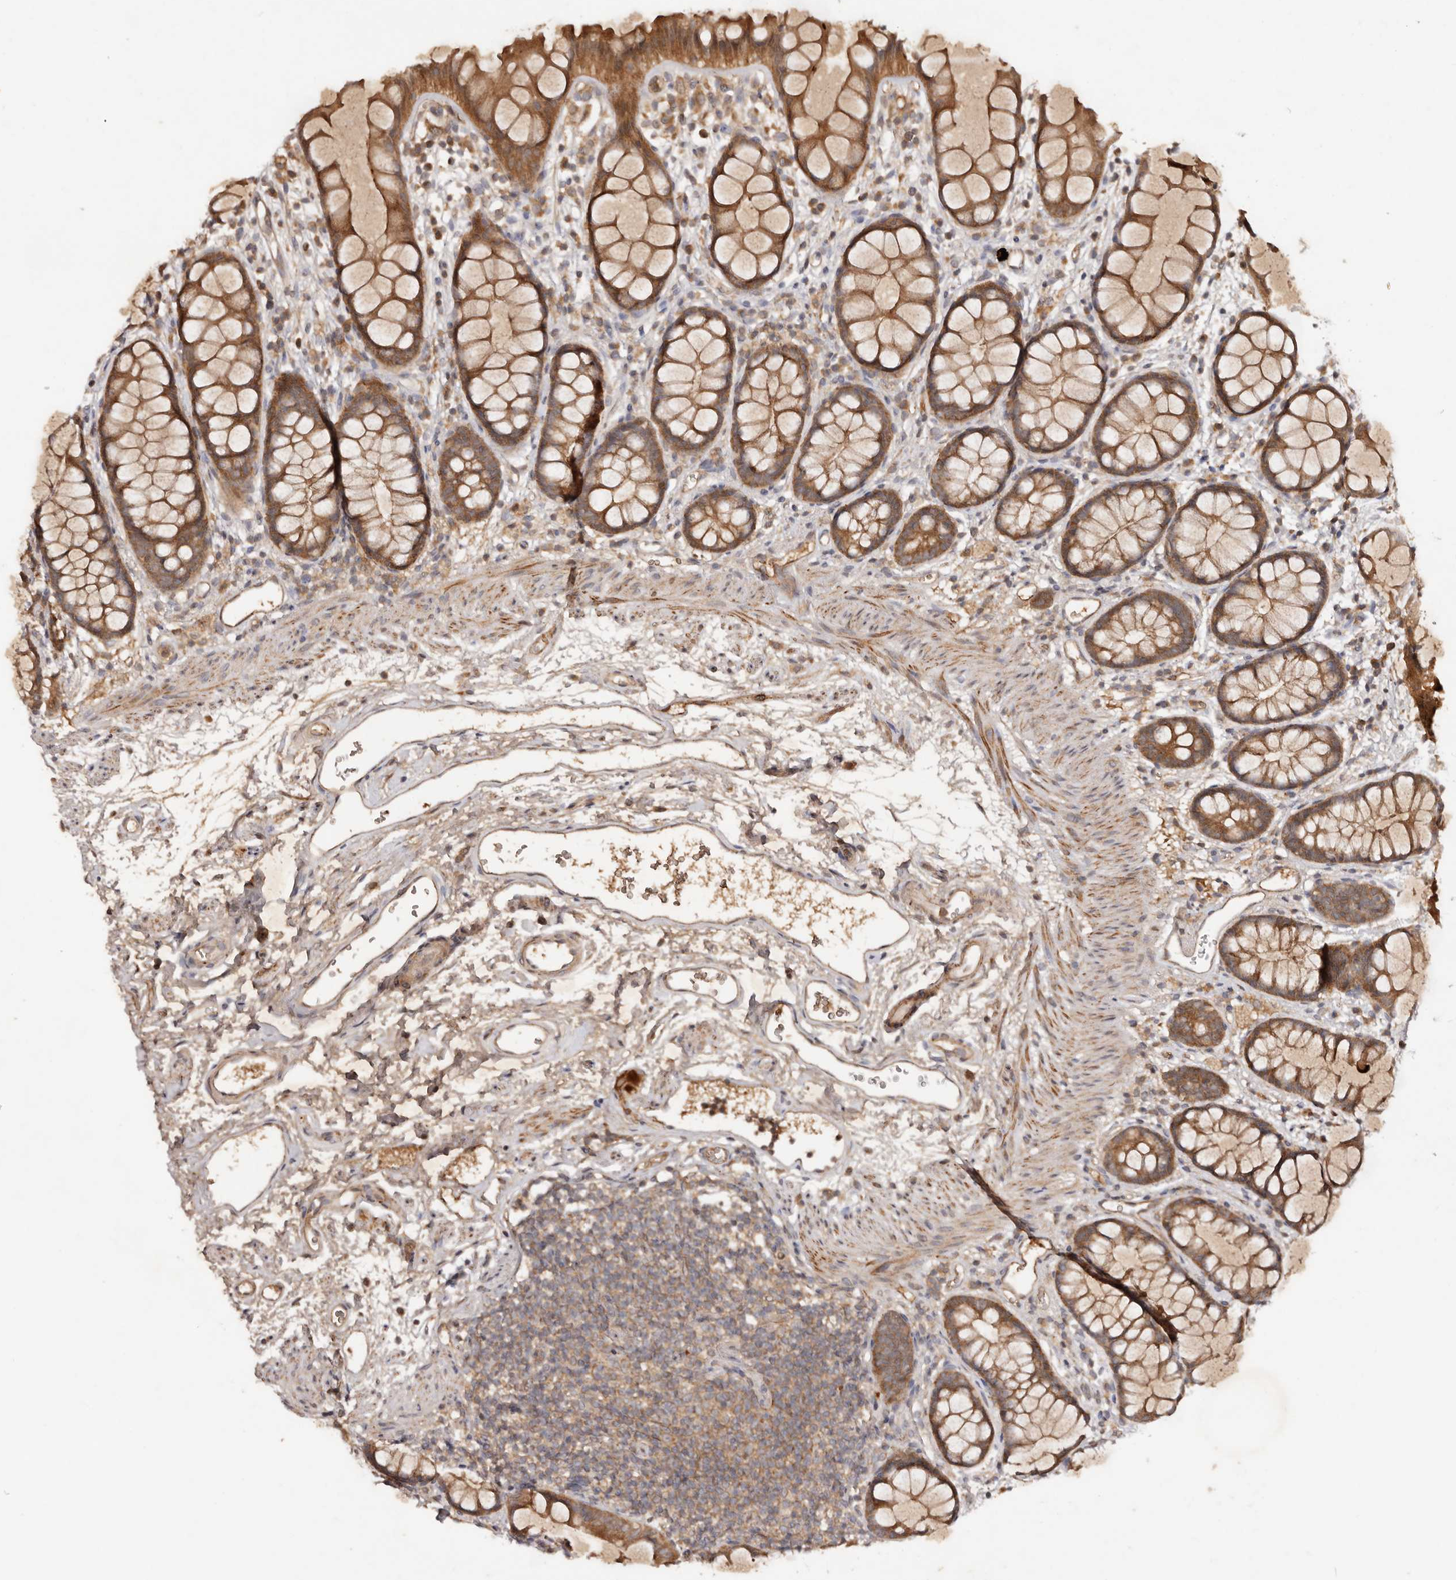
{"staining": {"intensity": "moderate", "quantity": ">75%", "location": "cytoplasmic/membranous"}, "tissue": "rectum", "cell_type": "Glandular cells", "image_type": "normal", "snomed": [{"axis": "morphology", "description": "Normal tissue, NOS"}, {"axis": "topography", "description": "Rectum"}], "caption": "Immunohistochemical staining of benign human rectum reveals medium levels of moderate cytoplasmic/membranous expression in about >75% of glandular cells. (IHC, brightfield microscopy, high magnification).", "gene": "PKIB", "patient": {"sex": "female", "age": 65}}